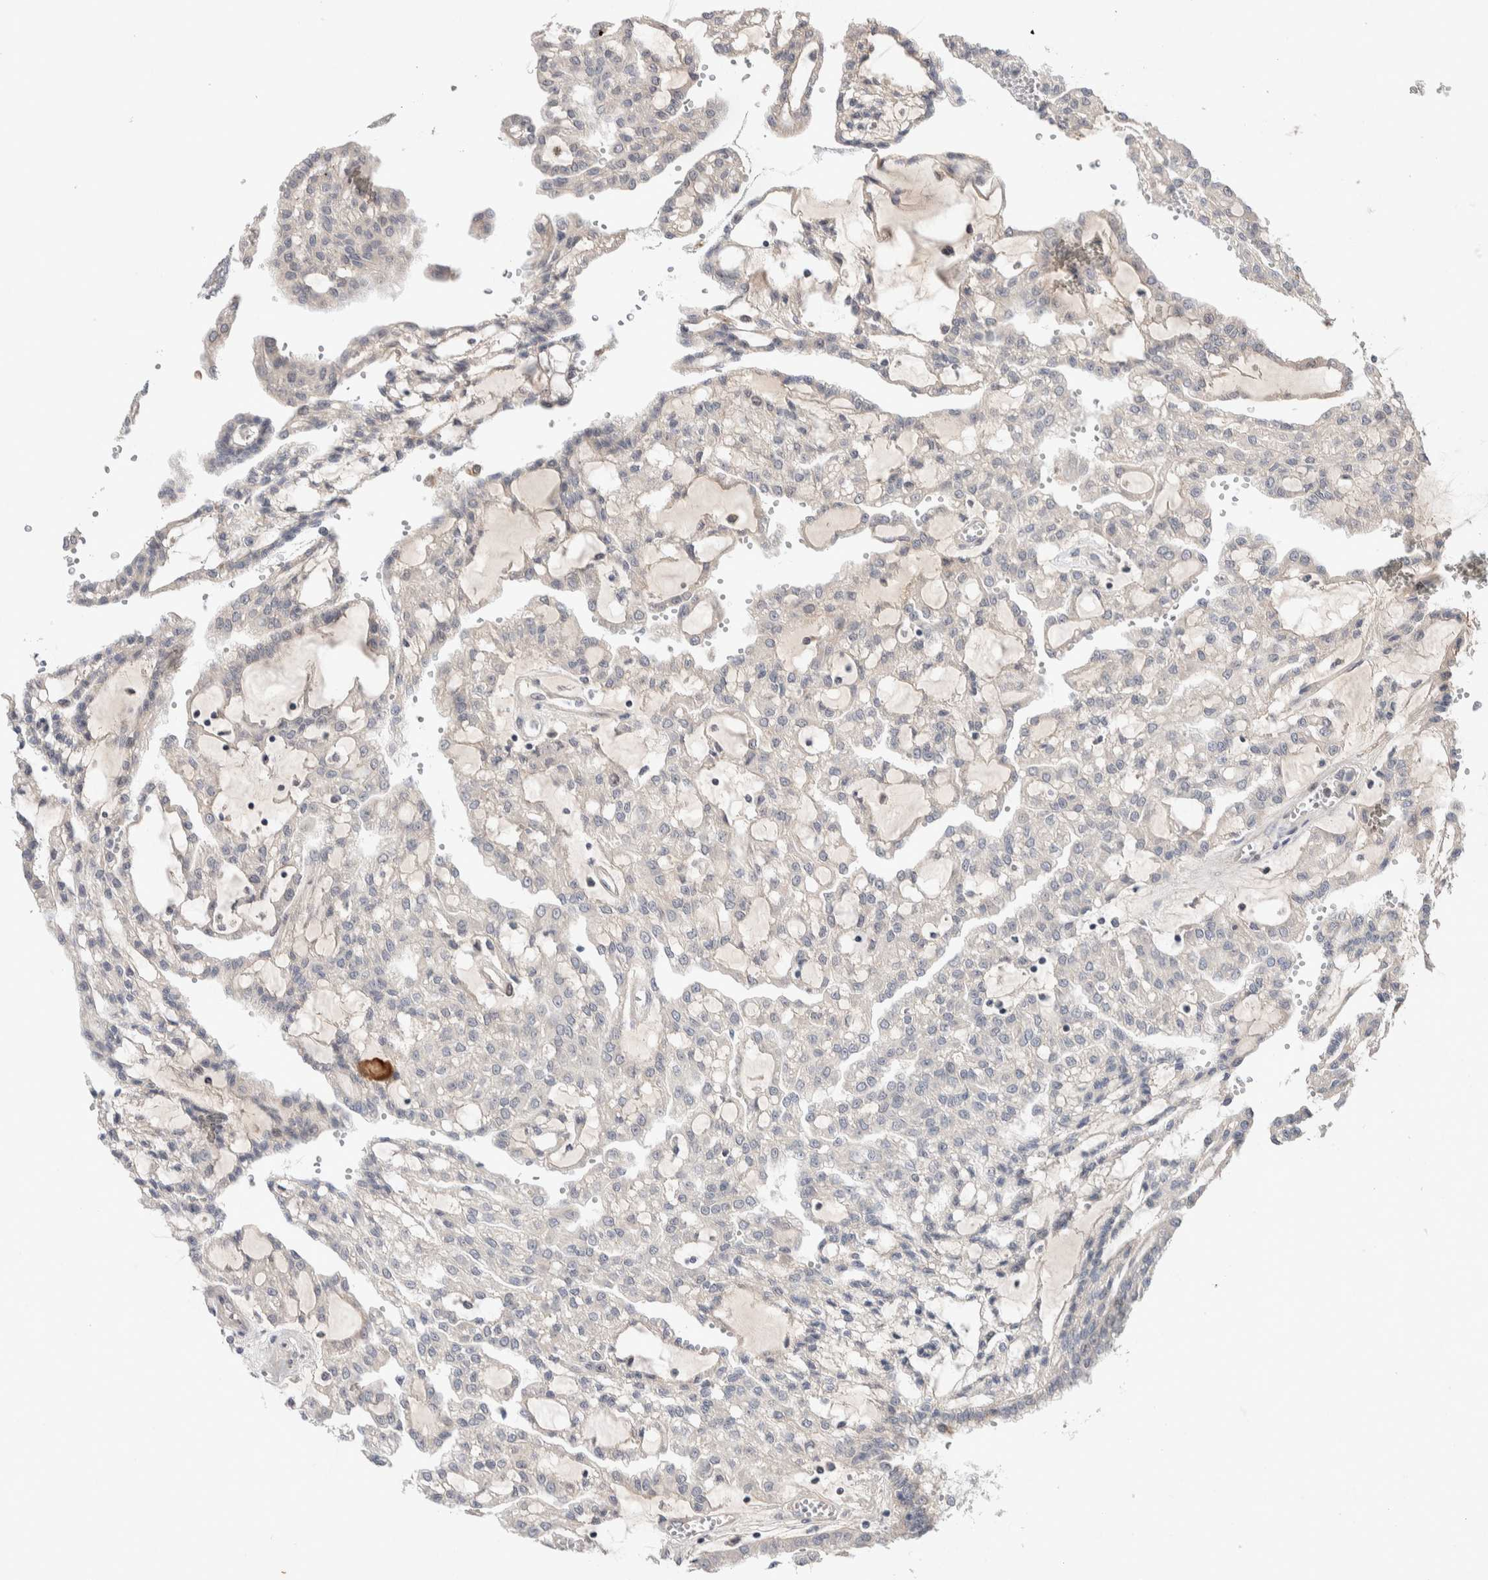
{"staining": {"intensity": "negative", "quantity": "none", "location": "none"}, "tissue": "renal cancer", "cell_type": "Tumor cells", "image_type": "cancer", "snomed": [{"axis": "morphology", "description": "Adenocarcinoma, NOS"}, {"axis": "topography", "description": "Kidney"}], "caption": "The IHC photomicrograph has no significant staining in tumor cells of renal cancer tissue. The staining is performed using DAB (3,3'-diaminobenzidine) brown chromogen with nuclei counter-stained in using hematoxylin.", "gene": "PRDM15", "patient": {"sex": "male", "age": 63}}